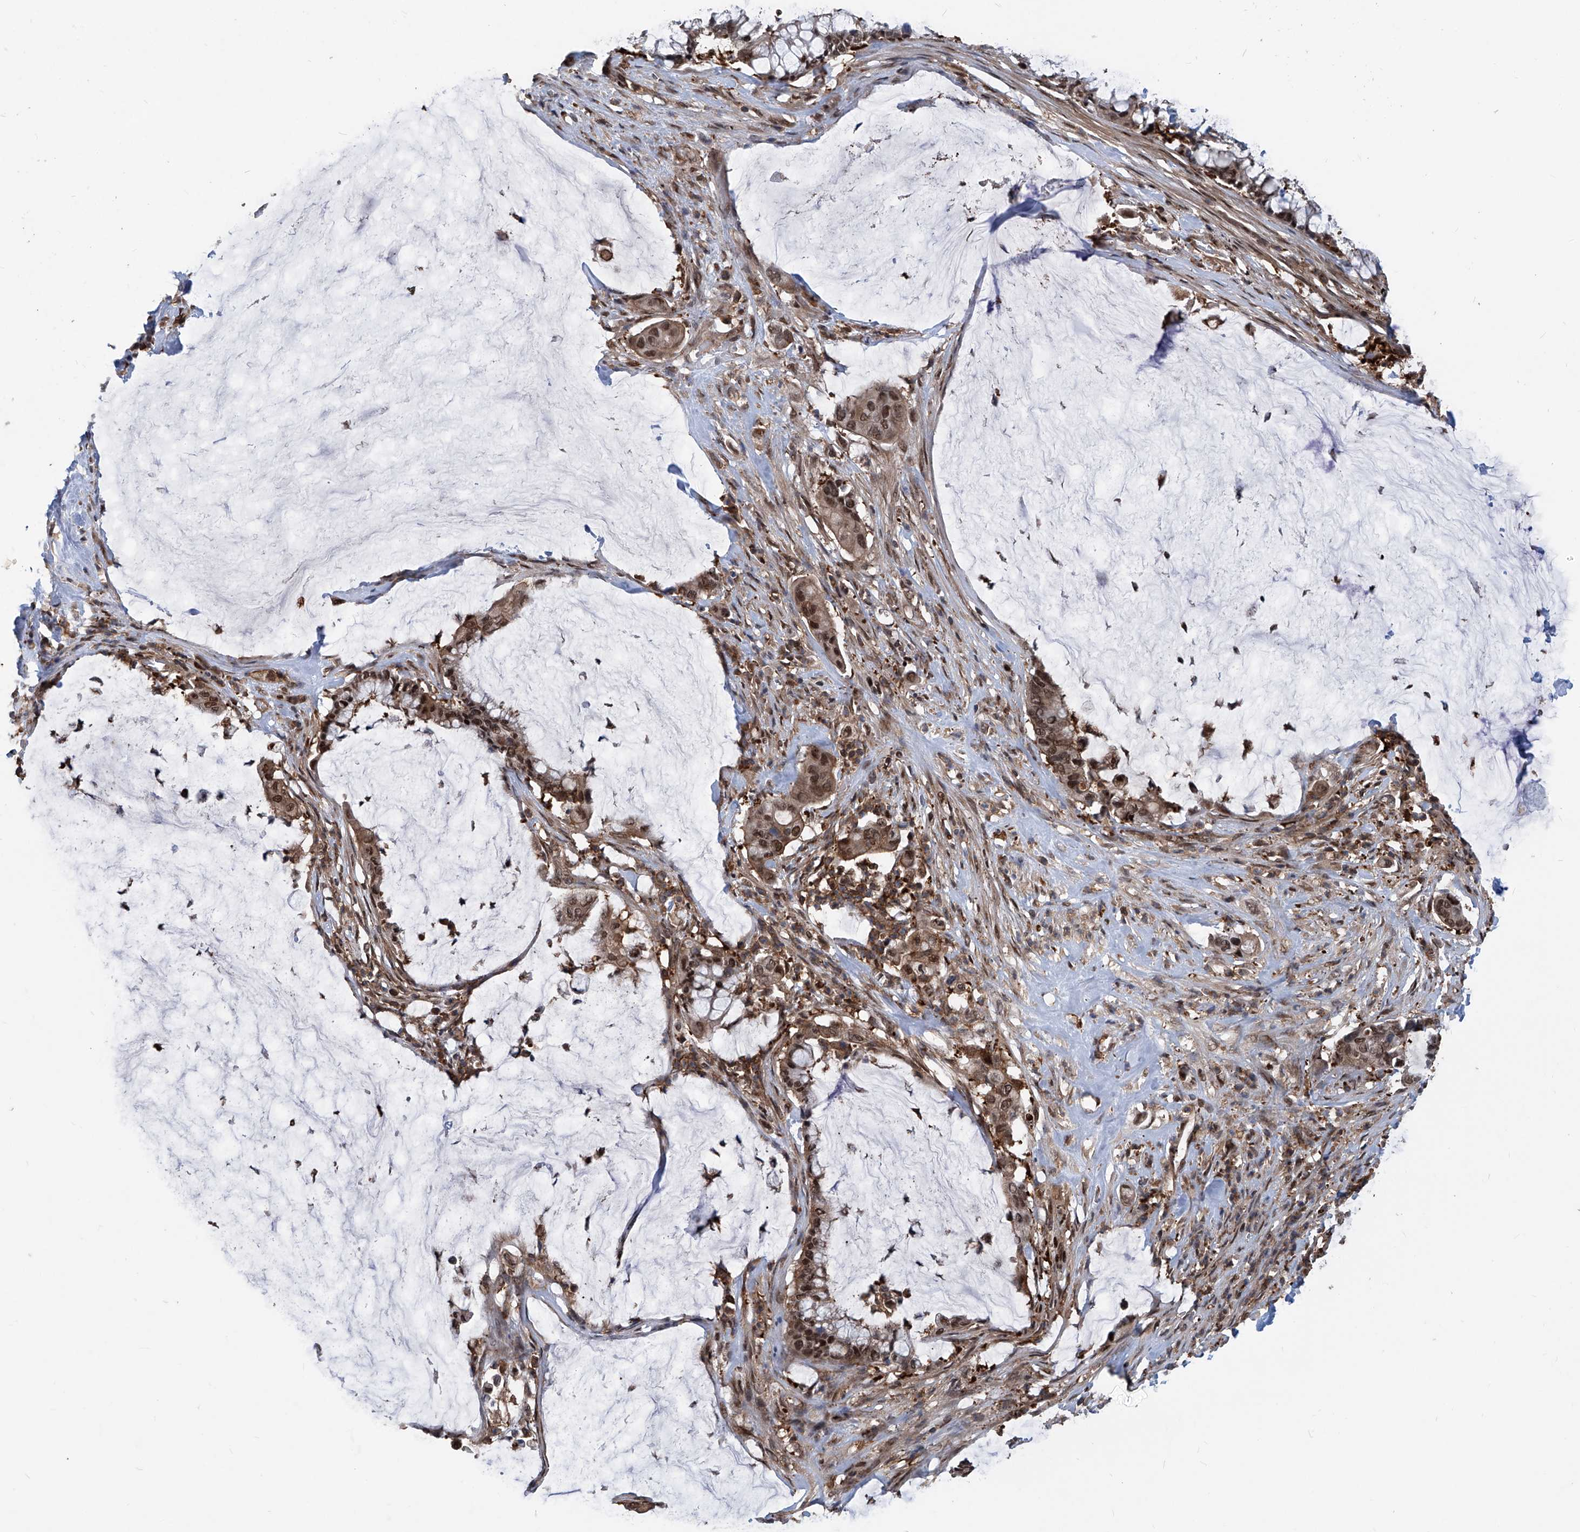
{"staining": {"intensity": "moderate", "quantity": ">75%", "location": "cytoplasmic/membranous,nuclear"}, "tissue": "pancreatic cancer", "cell_type": "Tumor cells", "image_type": "cancer", "snomed": [{"axis": "morphology", "description": "Adenocarcinoma, NOS"}, {"axis": "topography", "description": "Pancreas"}], "caption": "High-magnification brightfield microscopy of pancreatic cancer (adenocarcinoma) stained with DAB (brown) and counterstained with hematoxylin (blue). tumor cells exhibit moderate cytoplasmic/membranous and nuclear staining is identified in approximately>75% of cells.", "gene": "PSMB1", "patient": {"sex": "male", "age": 41}}